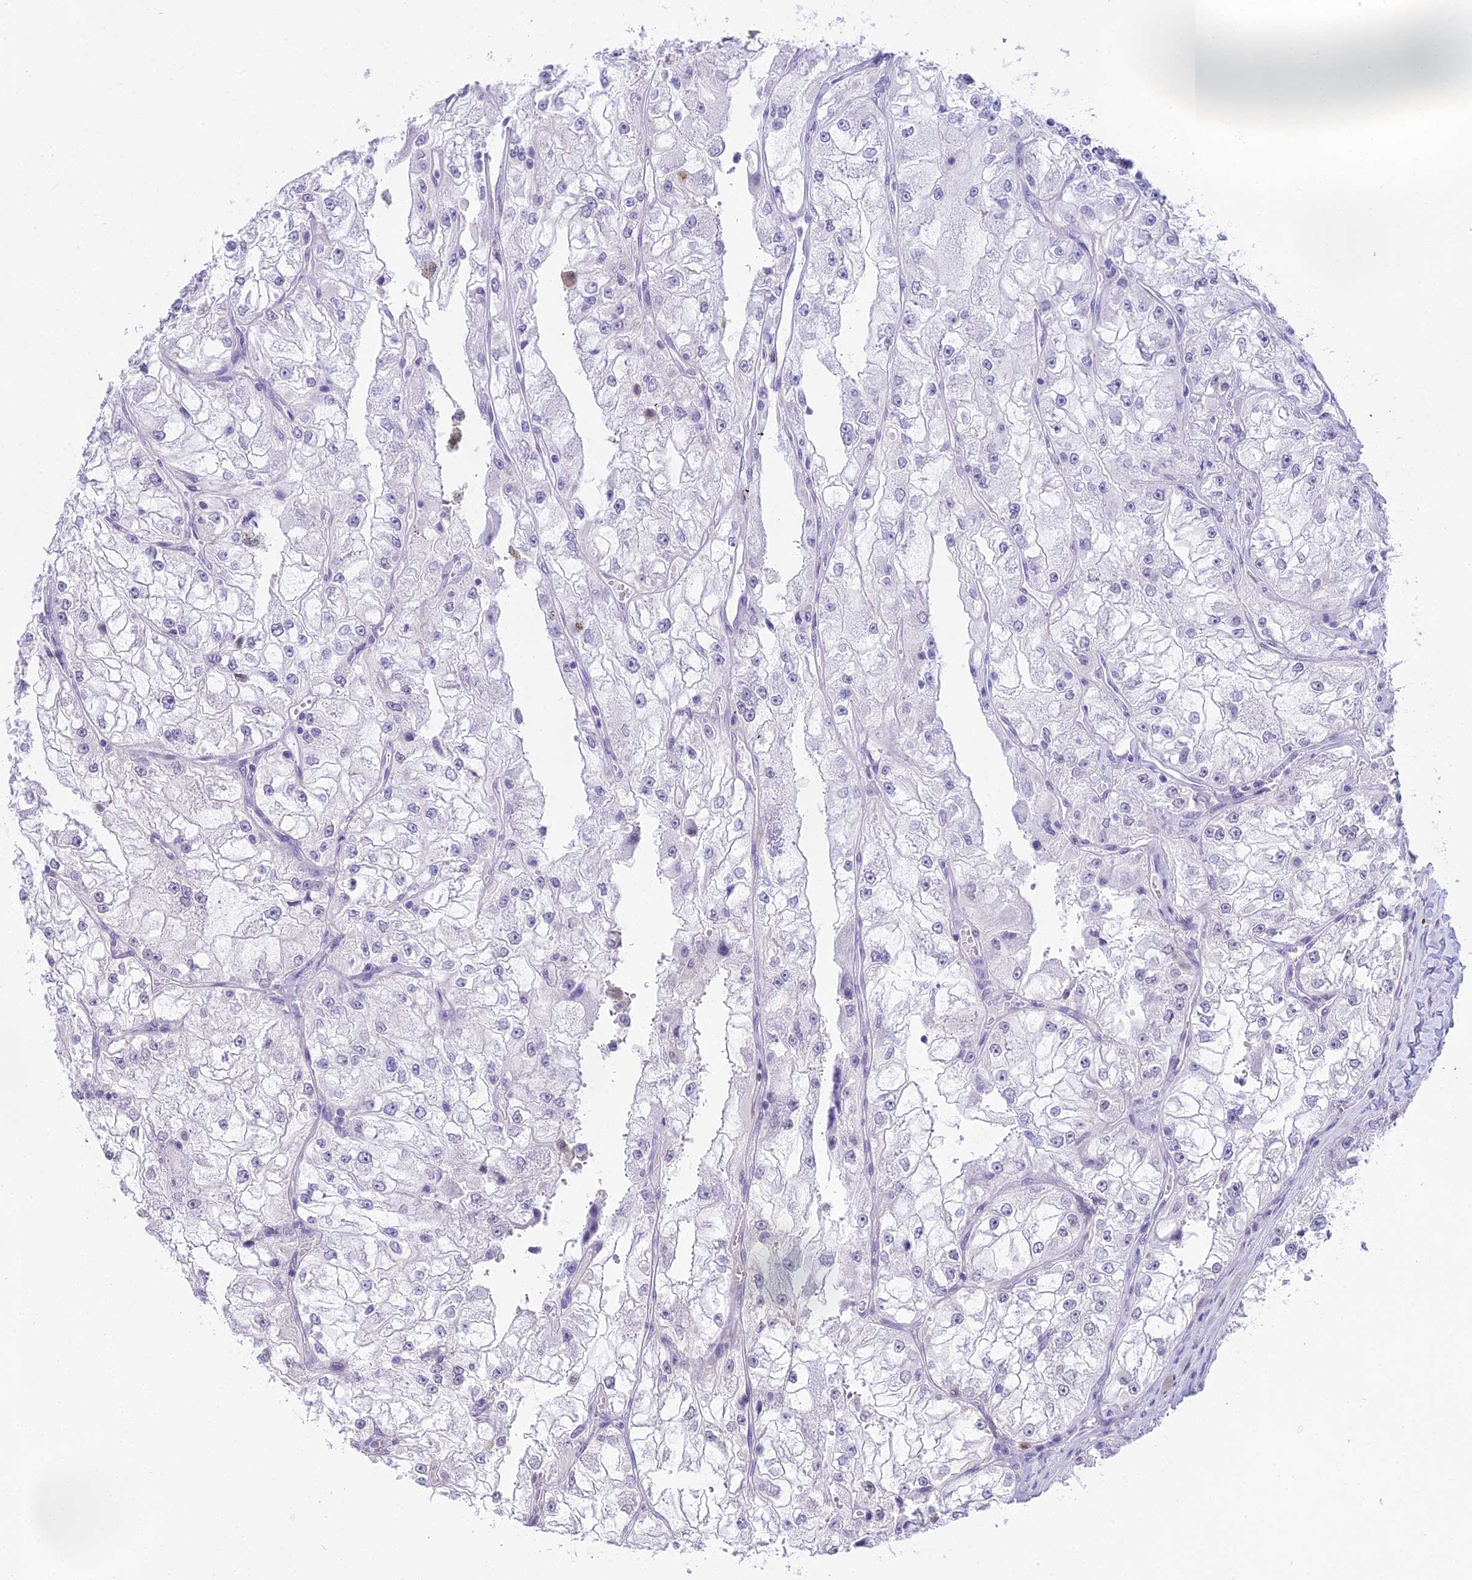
{"staining": {"intensity": "negative", "quantity": "none", "location": "none"}, "tissue": "renal cancer", "cell_type": "Tumor cells", "image_type": "cancer", "snomed": [{"axis": "morphology", "description": "Adenocarcinoma, NOS"}, {"axis": "topography", "description": "Kidney"}], "caption": "This is an immunohistochemistry photomicrograph of renal cancer. There is no staining in tumor cells.", "gene": "MAT2A", "patient": {"sex": "female", "age": 72}}